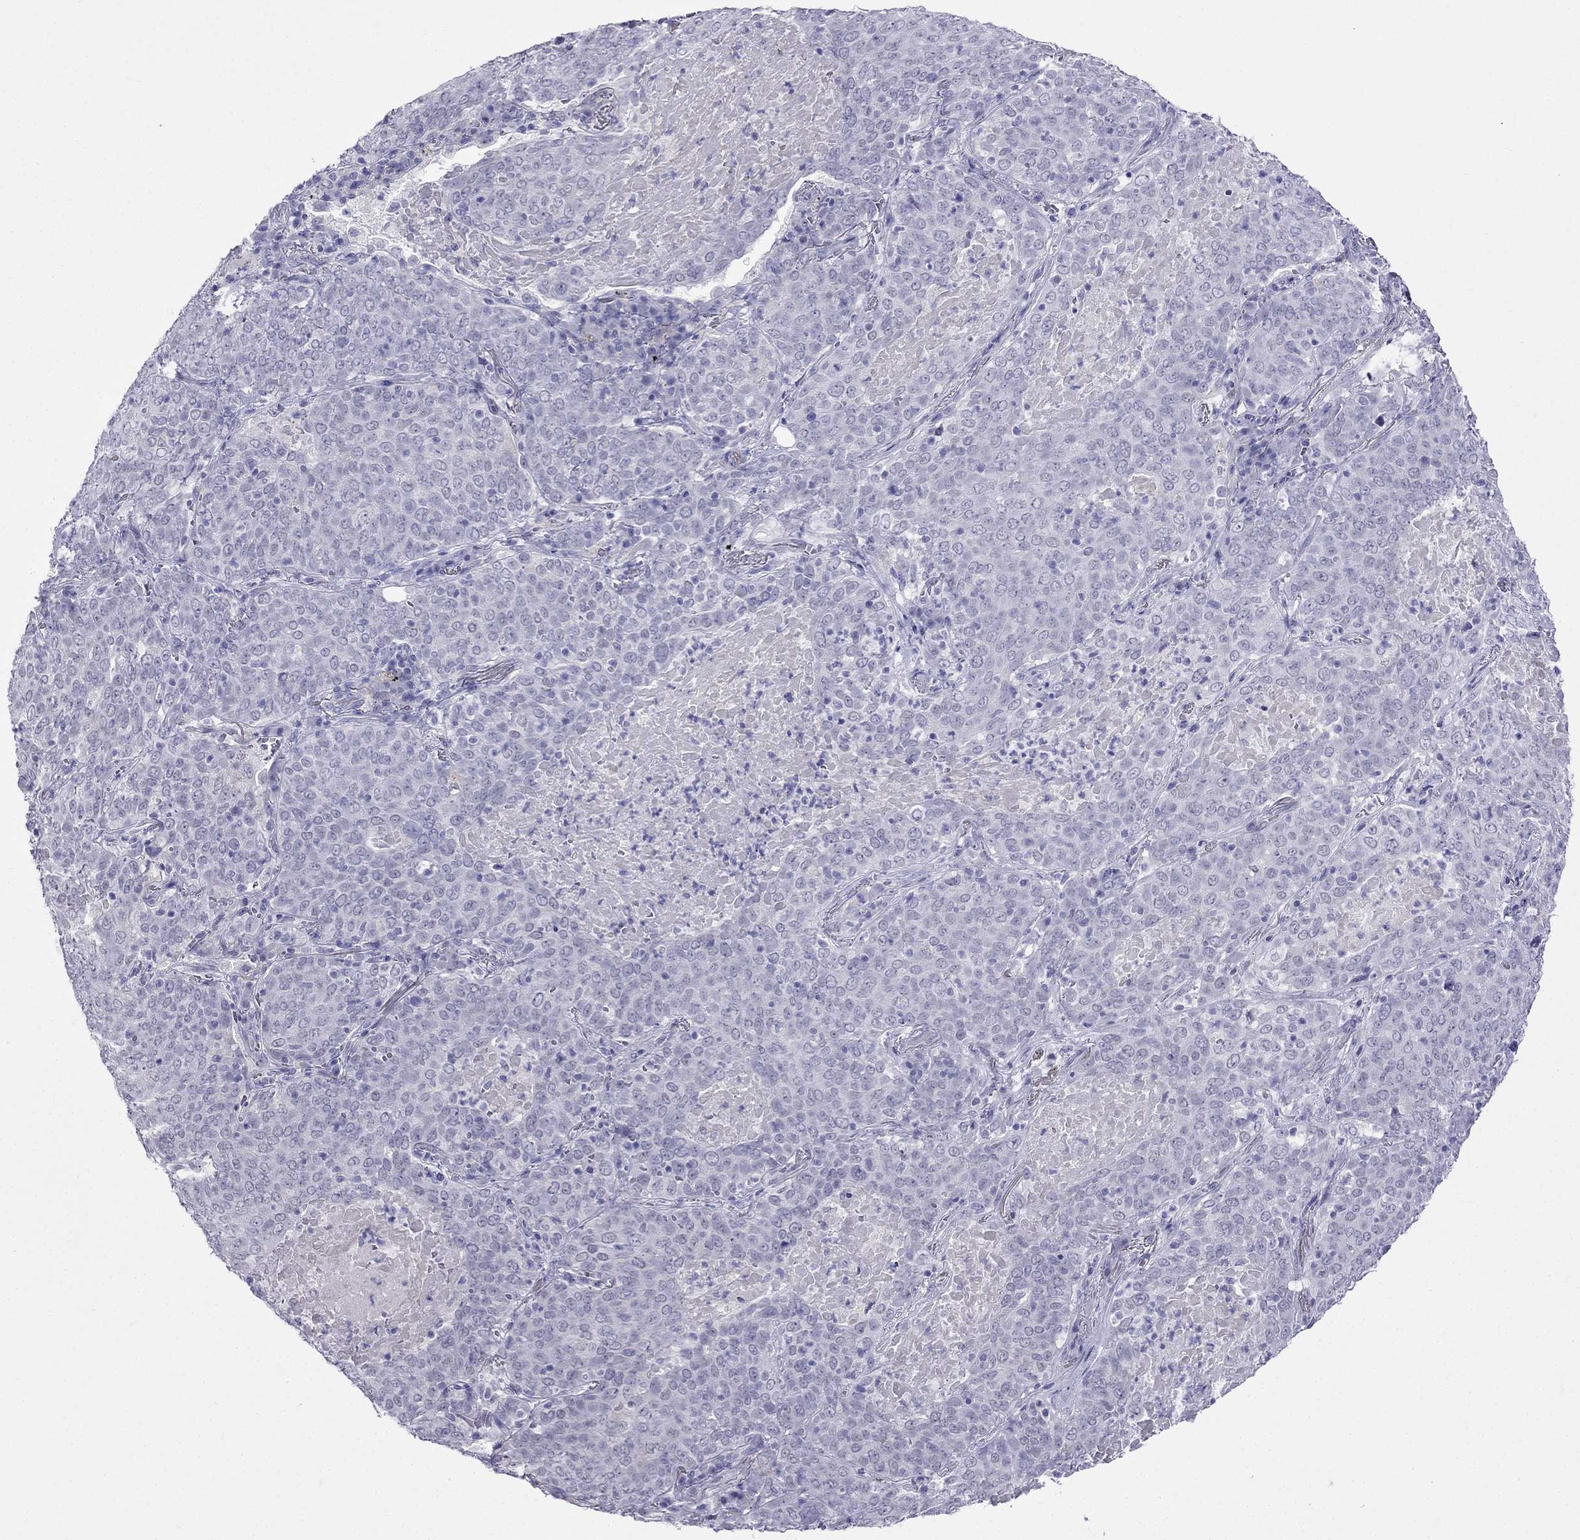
{"staining": {"intensity": "negative", "quantity": "none", "location": "none"}, "tissue": "lung cancer", "cell_type": "Tumor cells", "image_type": "cancer", "snomed": [{"axis": "morphology", "description": "Squamous cell carcinoma, NOS"}, {"axis": "topography", "description": "Lung"}], "caption": "High magnification brightfield microscopy of lung cancer (squamous cell carcinoma) stained with DAB (3,3'-diaminobenzidine) (brown) and counterstained with hematoxylin (blue): tumor cells show no significant staining.", "gene": "MGP", "patient": {"sex": "male", "age": 82}}